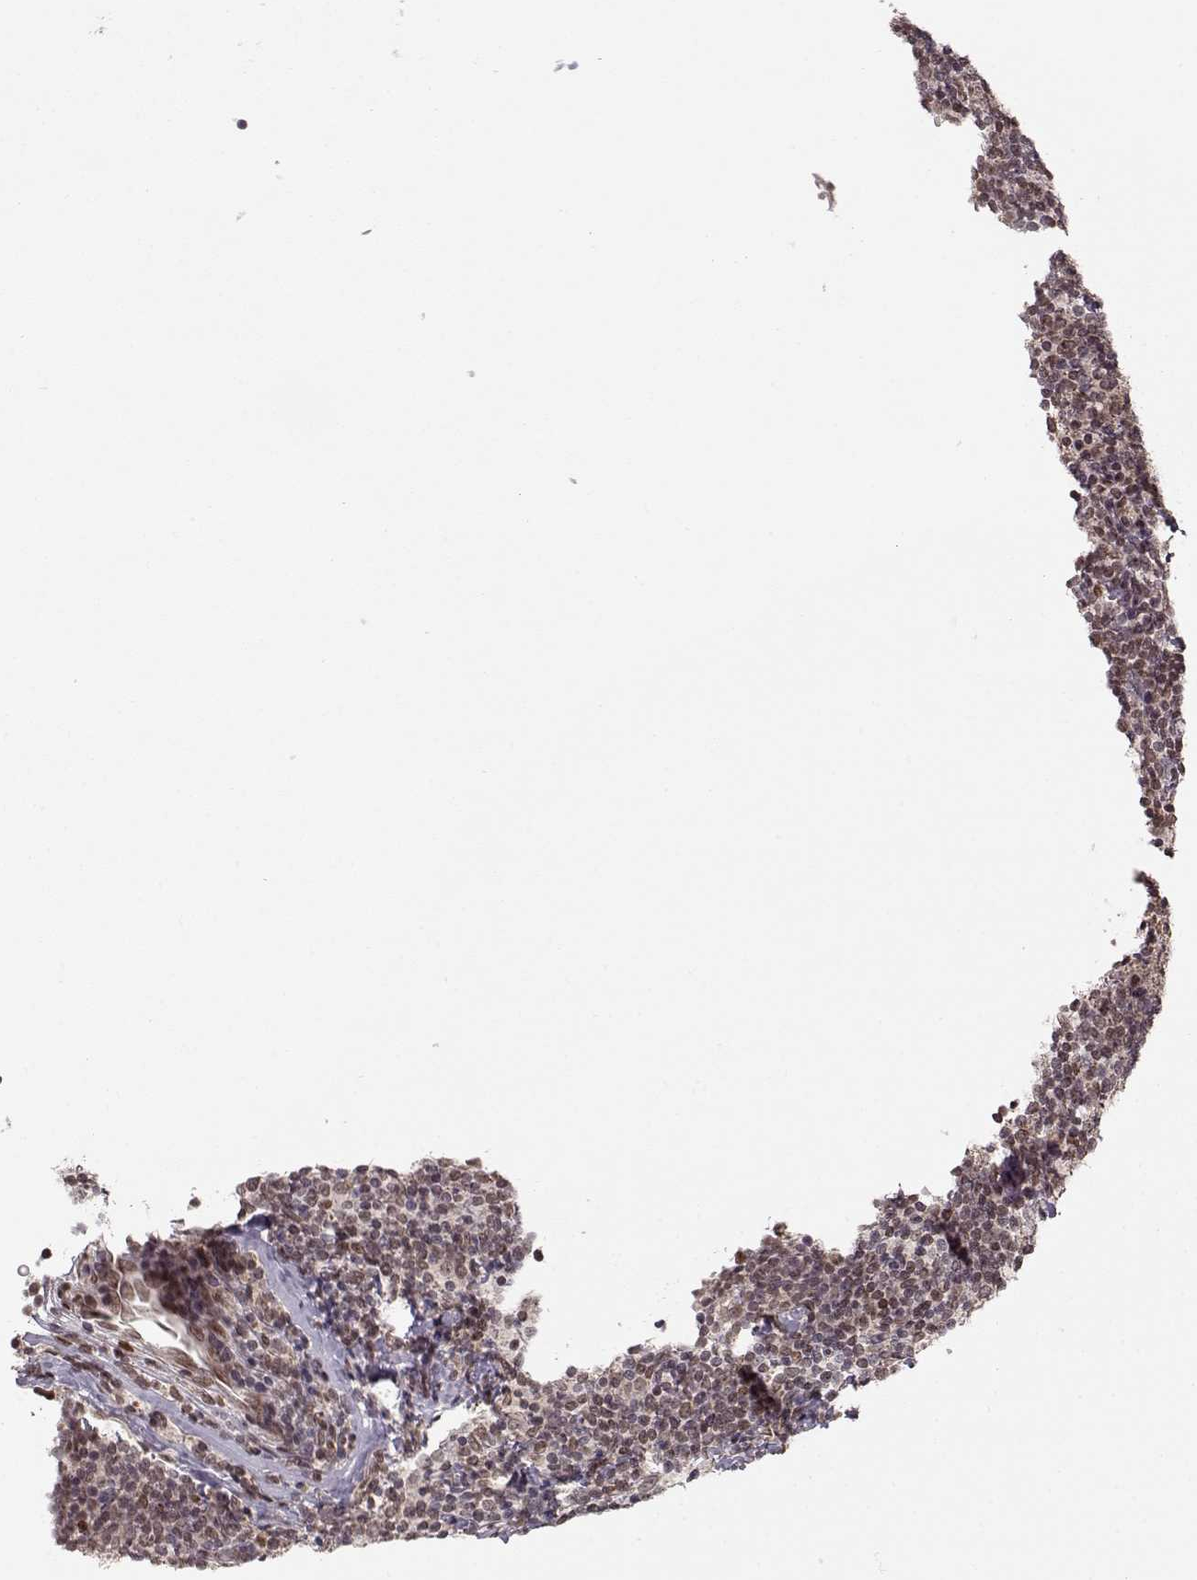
{"staining": {"intensity": "weak", "quantity": "25%-75%", "location": "nuclear"}, "tissue": "lymphoma", "cell_type": "Tumor cells", "image_type": "cancer", "snomed": [{"axis": "morphology", "description": "Malignant lymphoma, non-Hodgkin's type, Low grade"}, {"axis": "topography", "description": "Lymph node"}], "caption": "Immunohistochemical staining of malignant lymphoma, non-Hodgkin's type (low-grade) demonstrates low levels of weak nuclear protein expression in approximately 25%-75% of tumor cells.", "gene": "RAI1", "patient": {"sex": "female", "age": 56}}